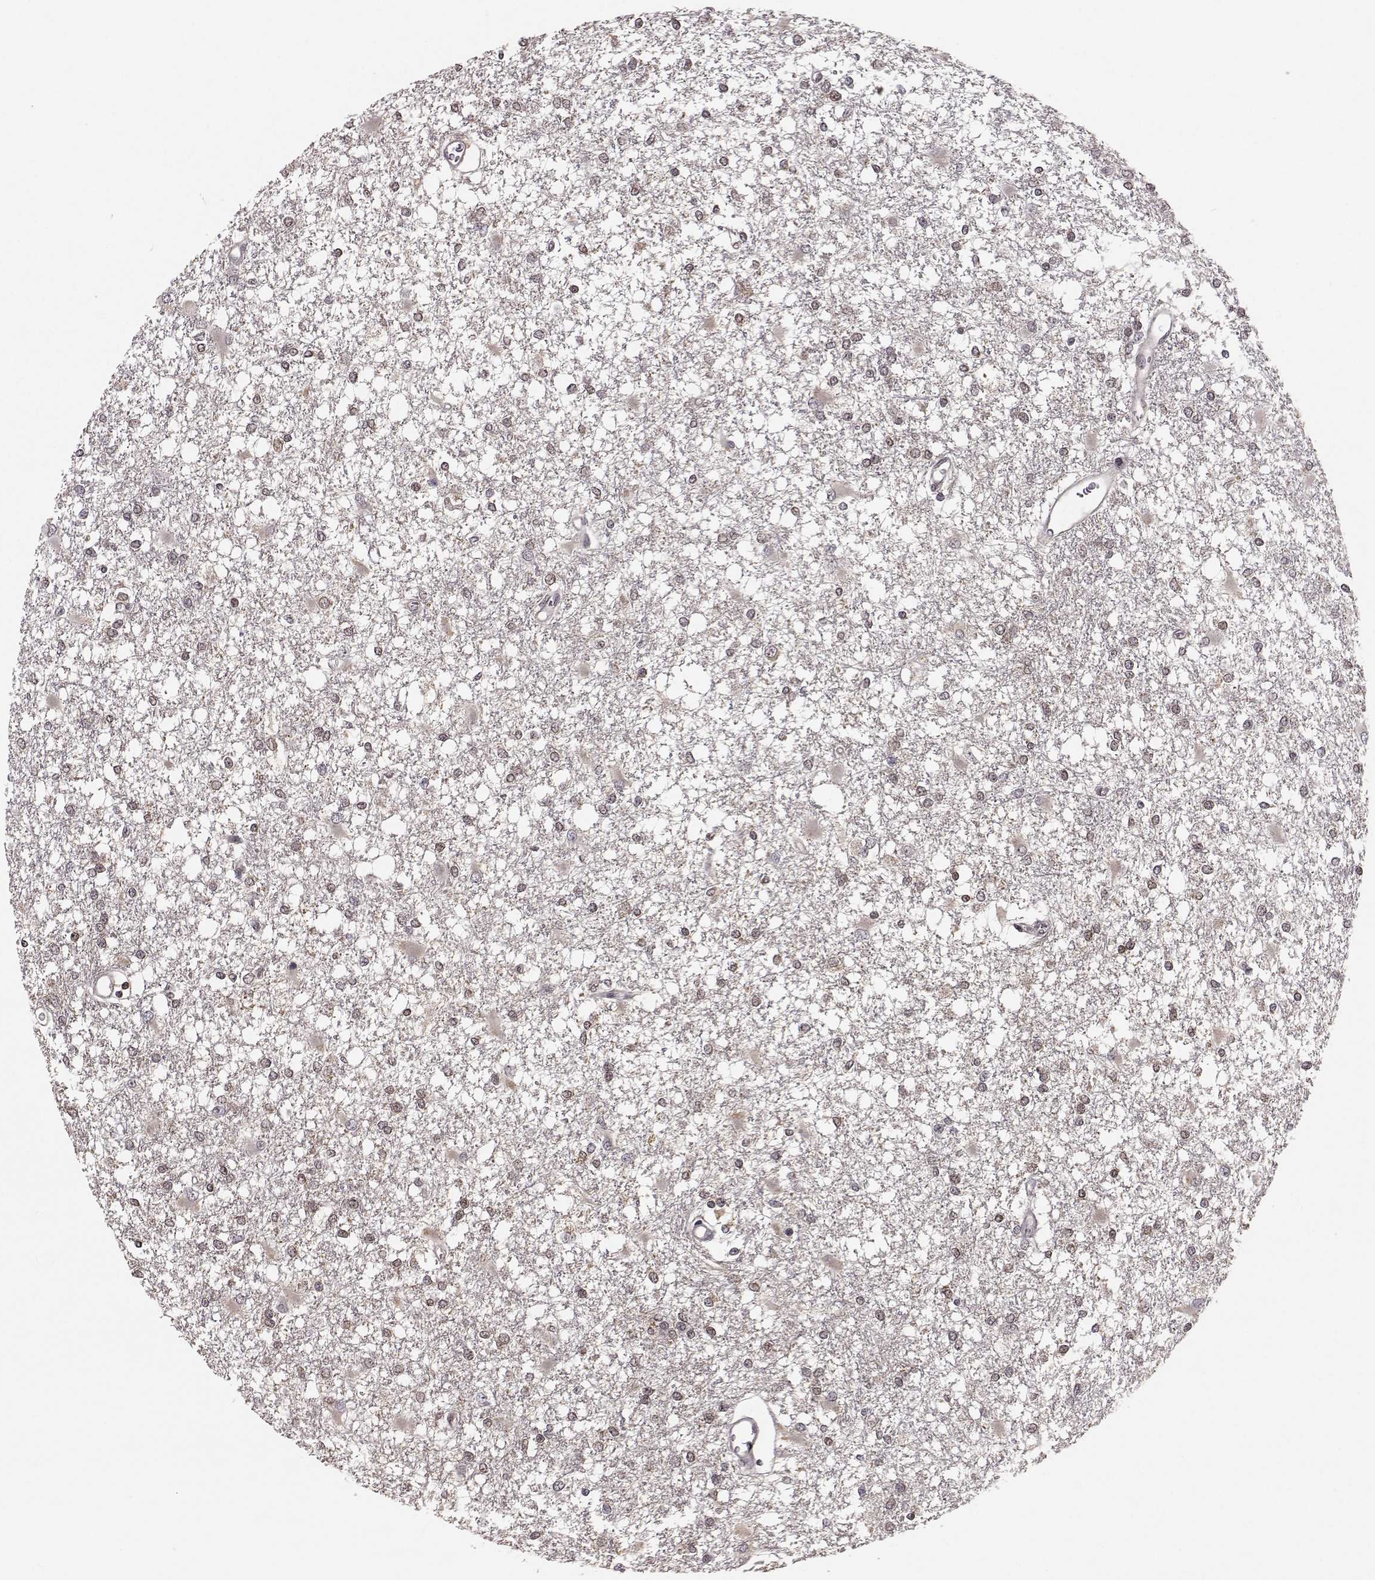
{"staining": {"intensity": "weak", "quantity": "<25%", "location": "cytoplasmic/membranous"}, "tissue": "glioma", "cell_type": "Tumor cells", "image_type": "cancer", "snomed": [{"axis": "morphology", "description": "Glioma, malignant, High grade"}, {"axis": "topography", "description": "Cerebral cortex"}], "caption": "The image shows no staining of tumor cells in malignant glioma (high-grade).", "gene": "PLEKHG3", "patient": {"sex": "male", "age": 79}}